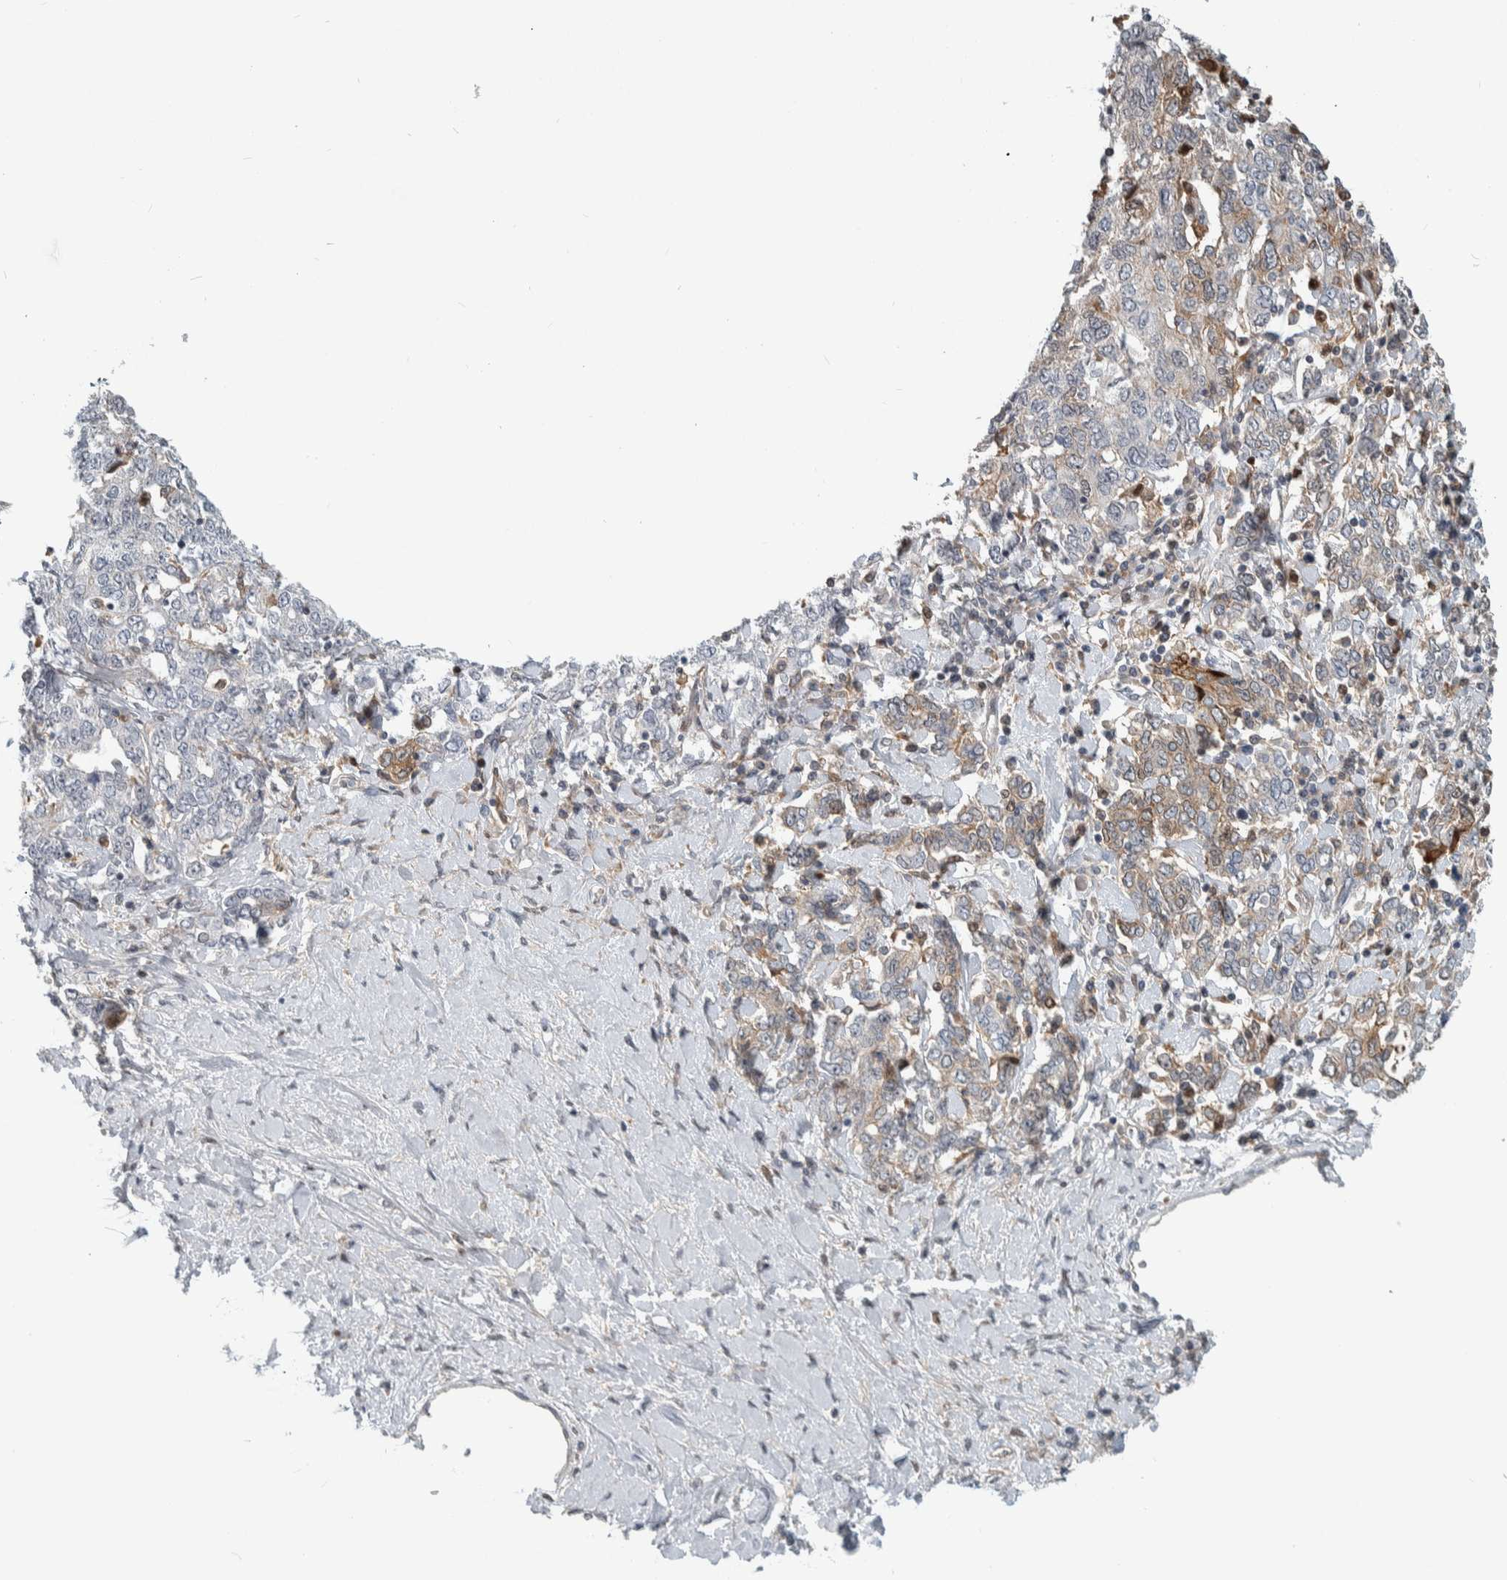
{"staining": {"intensity": "moderate", "quantity": "<25%", "location": "cytoplasmic/membranous"}, "tissue": "ovarian cancer", "cell_type": "Tumor cells", "image_type": "cancer", "snomed": [{"axis": "morphology", "description": "Carcinoma, endometroid"}, {"axis": "topography", "description": "Ovary"}], "caption": "Ovarian endometroid carcinoma tissue reveals moderate cytoplasmic/membranous expression in approximately <25% of tumor cells, visualized by immunohistochemistry.", "gene": "MSL1", "patient": {"sex": "female", "age": 62}}